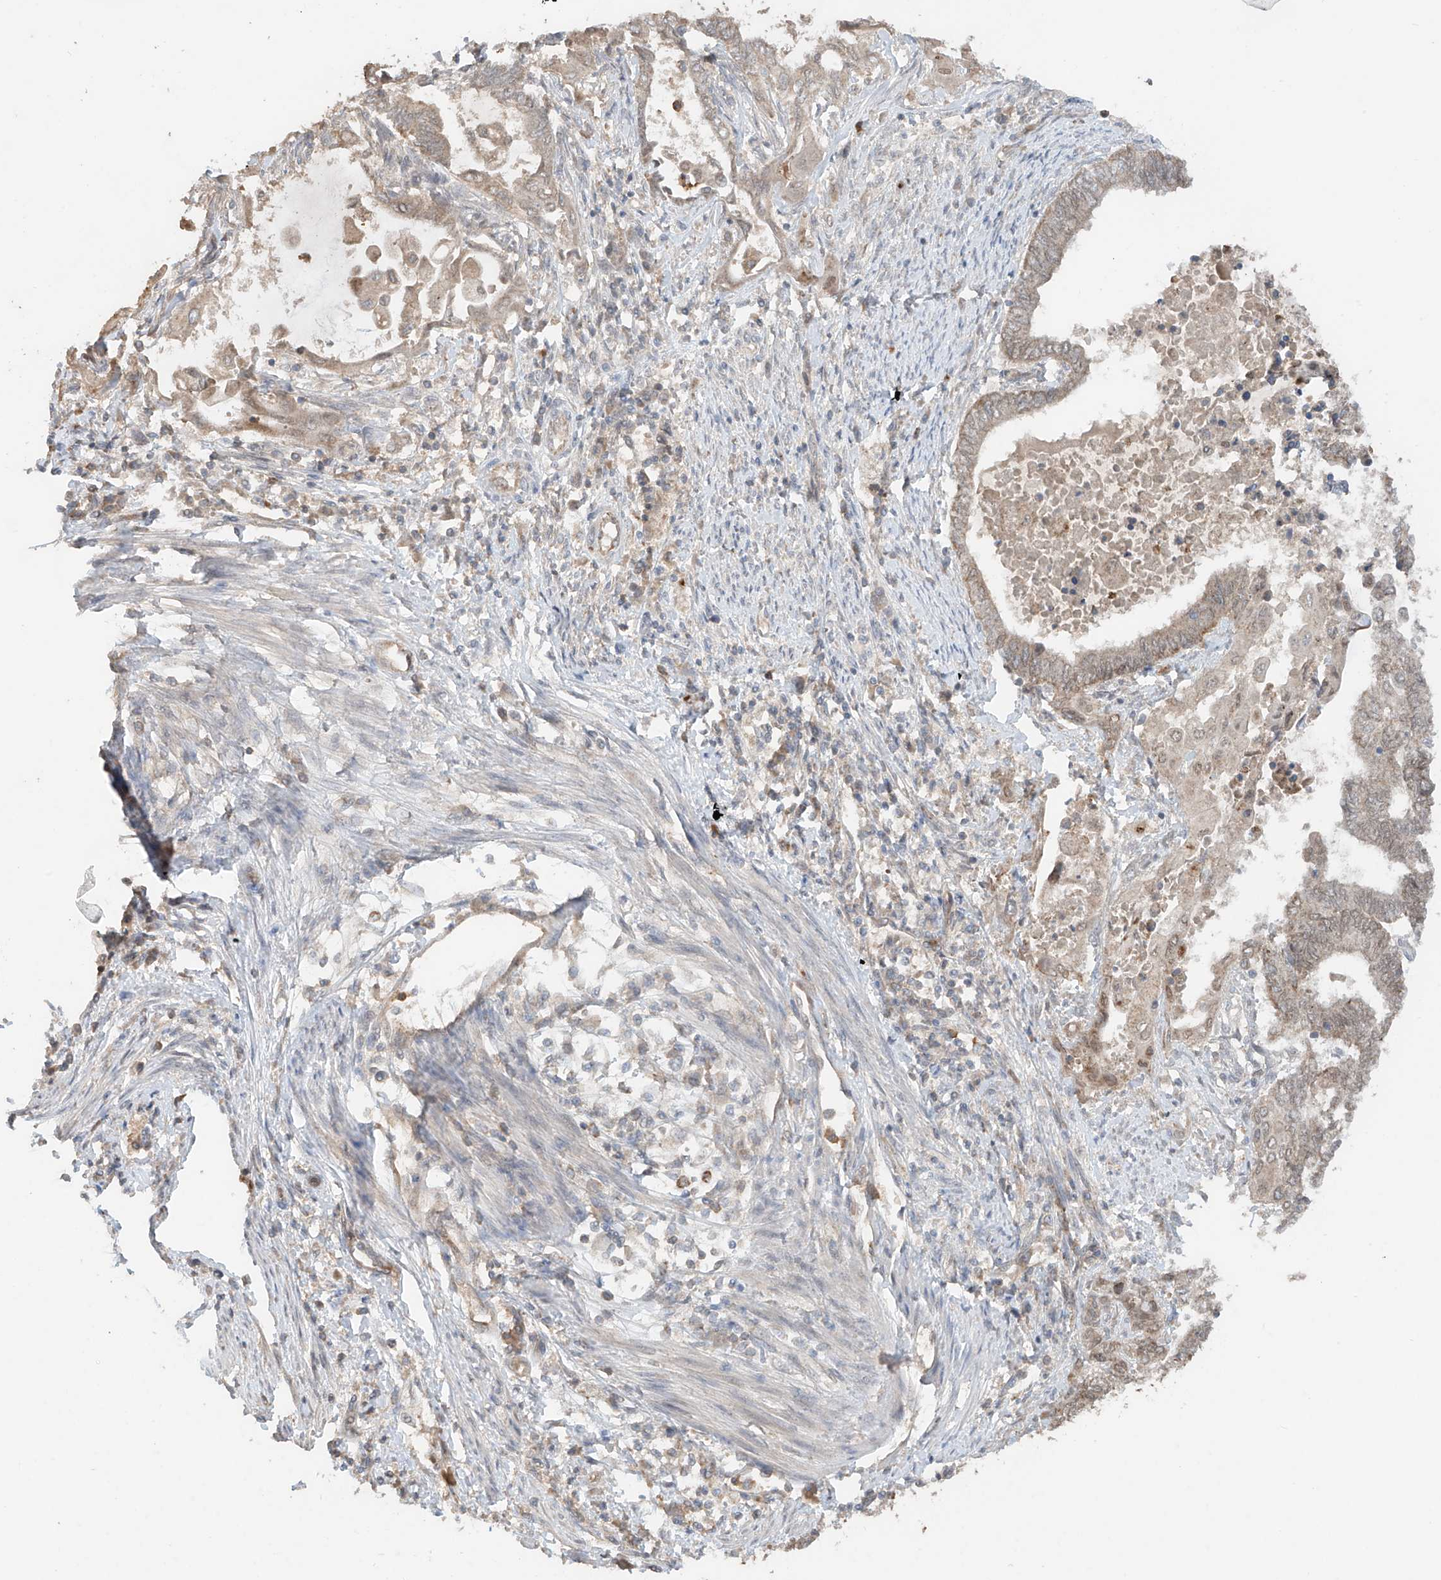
{"staining": {"intensity": "weak", "quantity": "<25%", "location": "cytoplasmic/membranous"}, "tissue": "endometrial cancer", "cell_type": "Tumor cells", "image_type": "cancer", "snomed": [{"axis": "morphology", "description": "Adenocarcinoma, NOS"}, {"axis": "topography", "description": "Uterus"}, {"axis": "topography", "description": "Endometrium"}], "caption": "Protein analysis of endometrial adenocarcinoma exhibits no significant positivity in tumor cells.", "gene": "AHCTF1", "patient": {"sex": "female", "age": 70}}